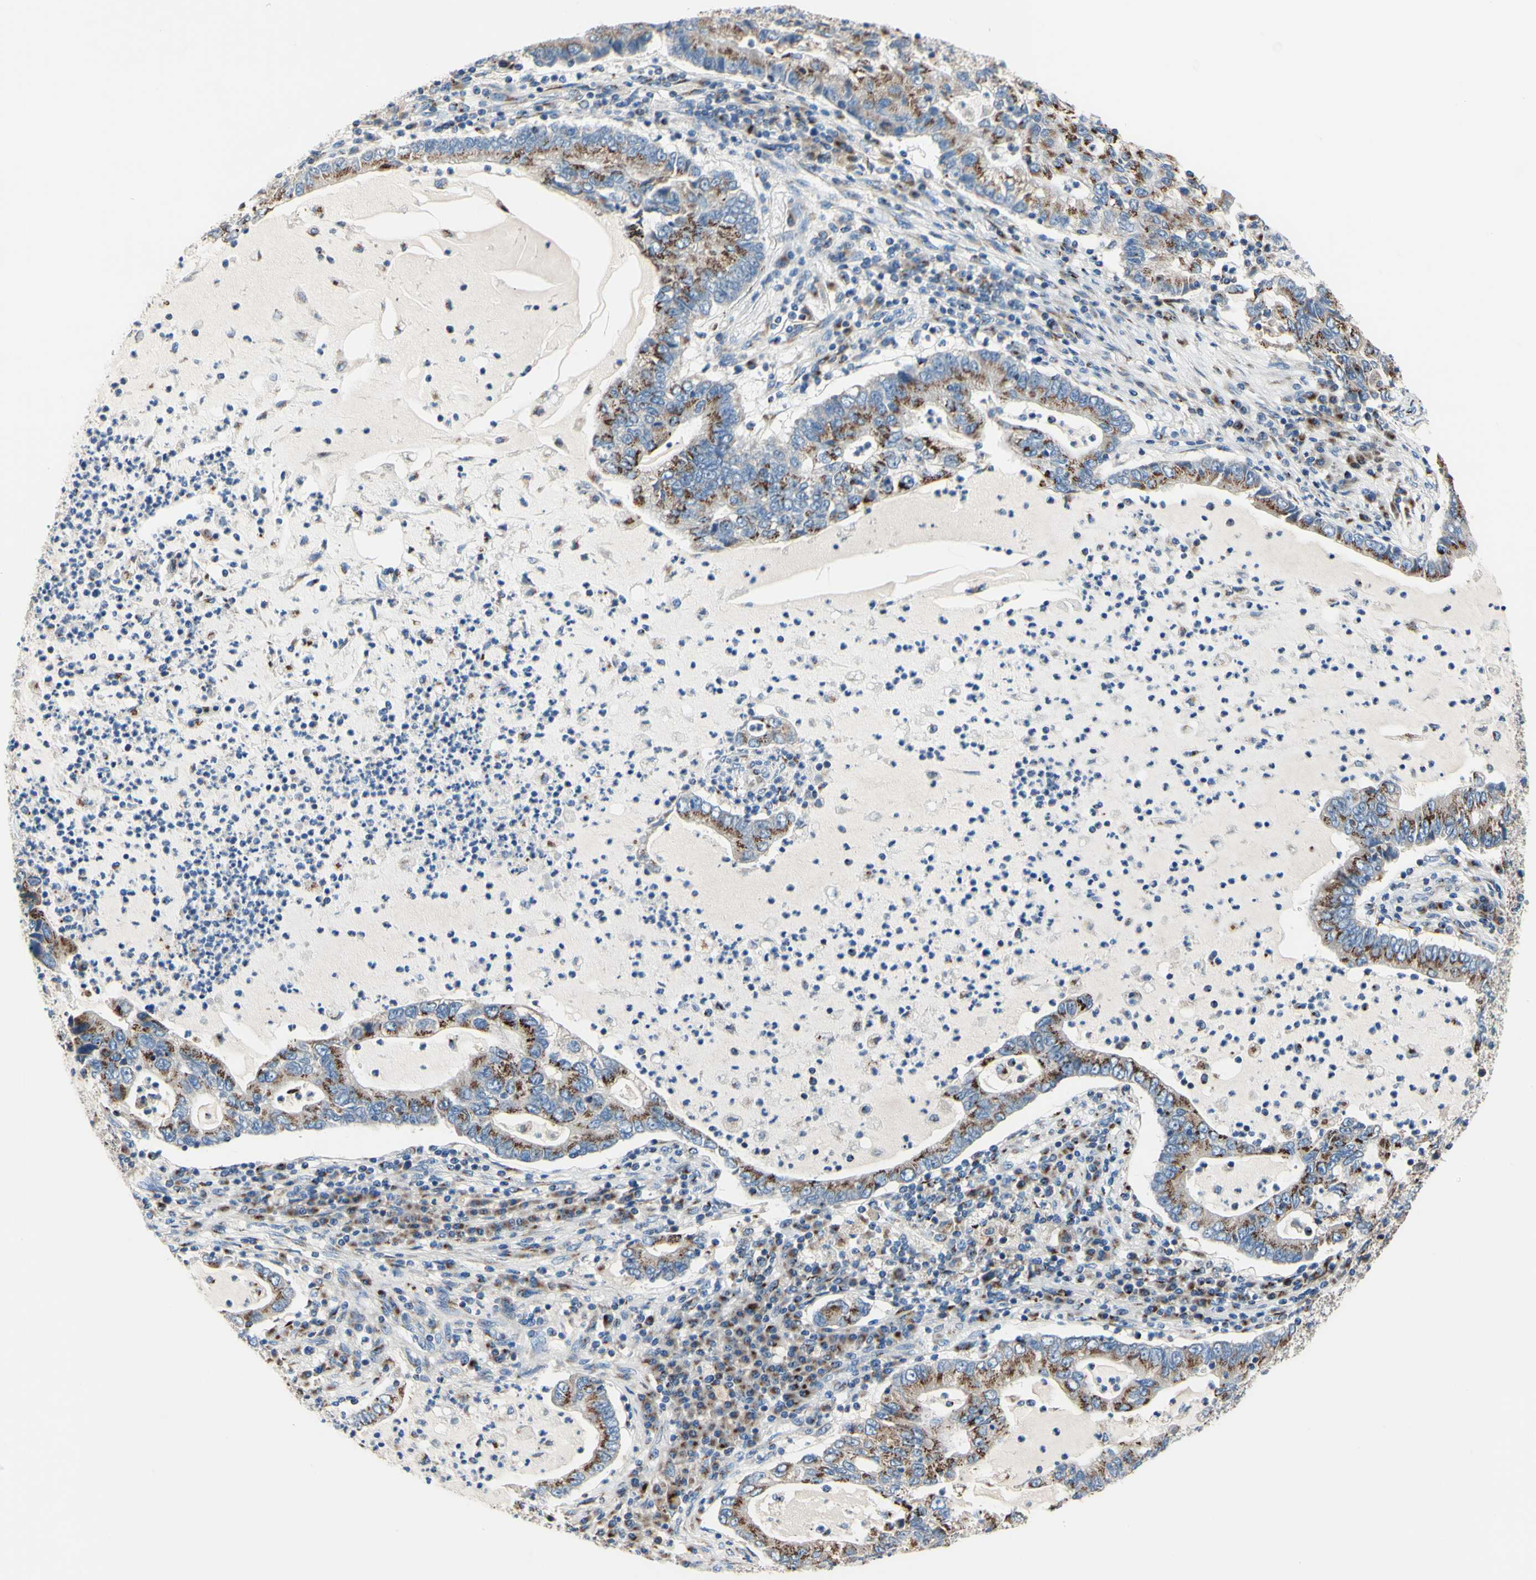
{"staining": {"intensity": "moderate", "quantity": "25%-75%", "location": "cytoplasmic/membranous"}, "tissue": "lung cancer", "cell_type": "Tumor cells", "image_type": "cancer", "snomed": [{"axis": "morphology", "description": "Adenocarcinoma, NOS"}, {"axis": "topography", "description": "Lung"}], "caption": "Immunohistochemistry (IHC) histopathology image of neoplastic tissue: adenocarcinoma (lung) stained using immunohistochemistry exhibits medium levels of moderate protein expression localized specifically in the cytoplasmic/membranous of tumor cells, appearing as a cytoplasmic/membranous brown color.", "gene": "GALNT2", "patient": {"sex": "female", "age": 51}}